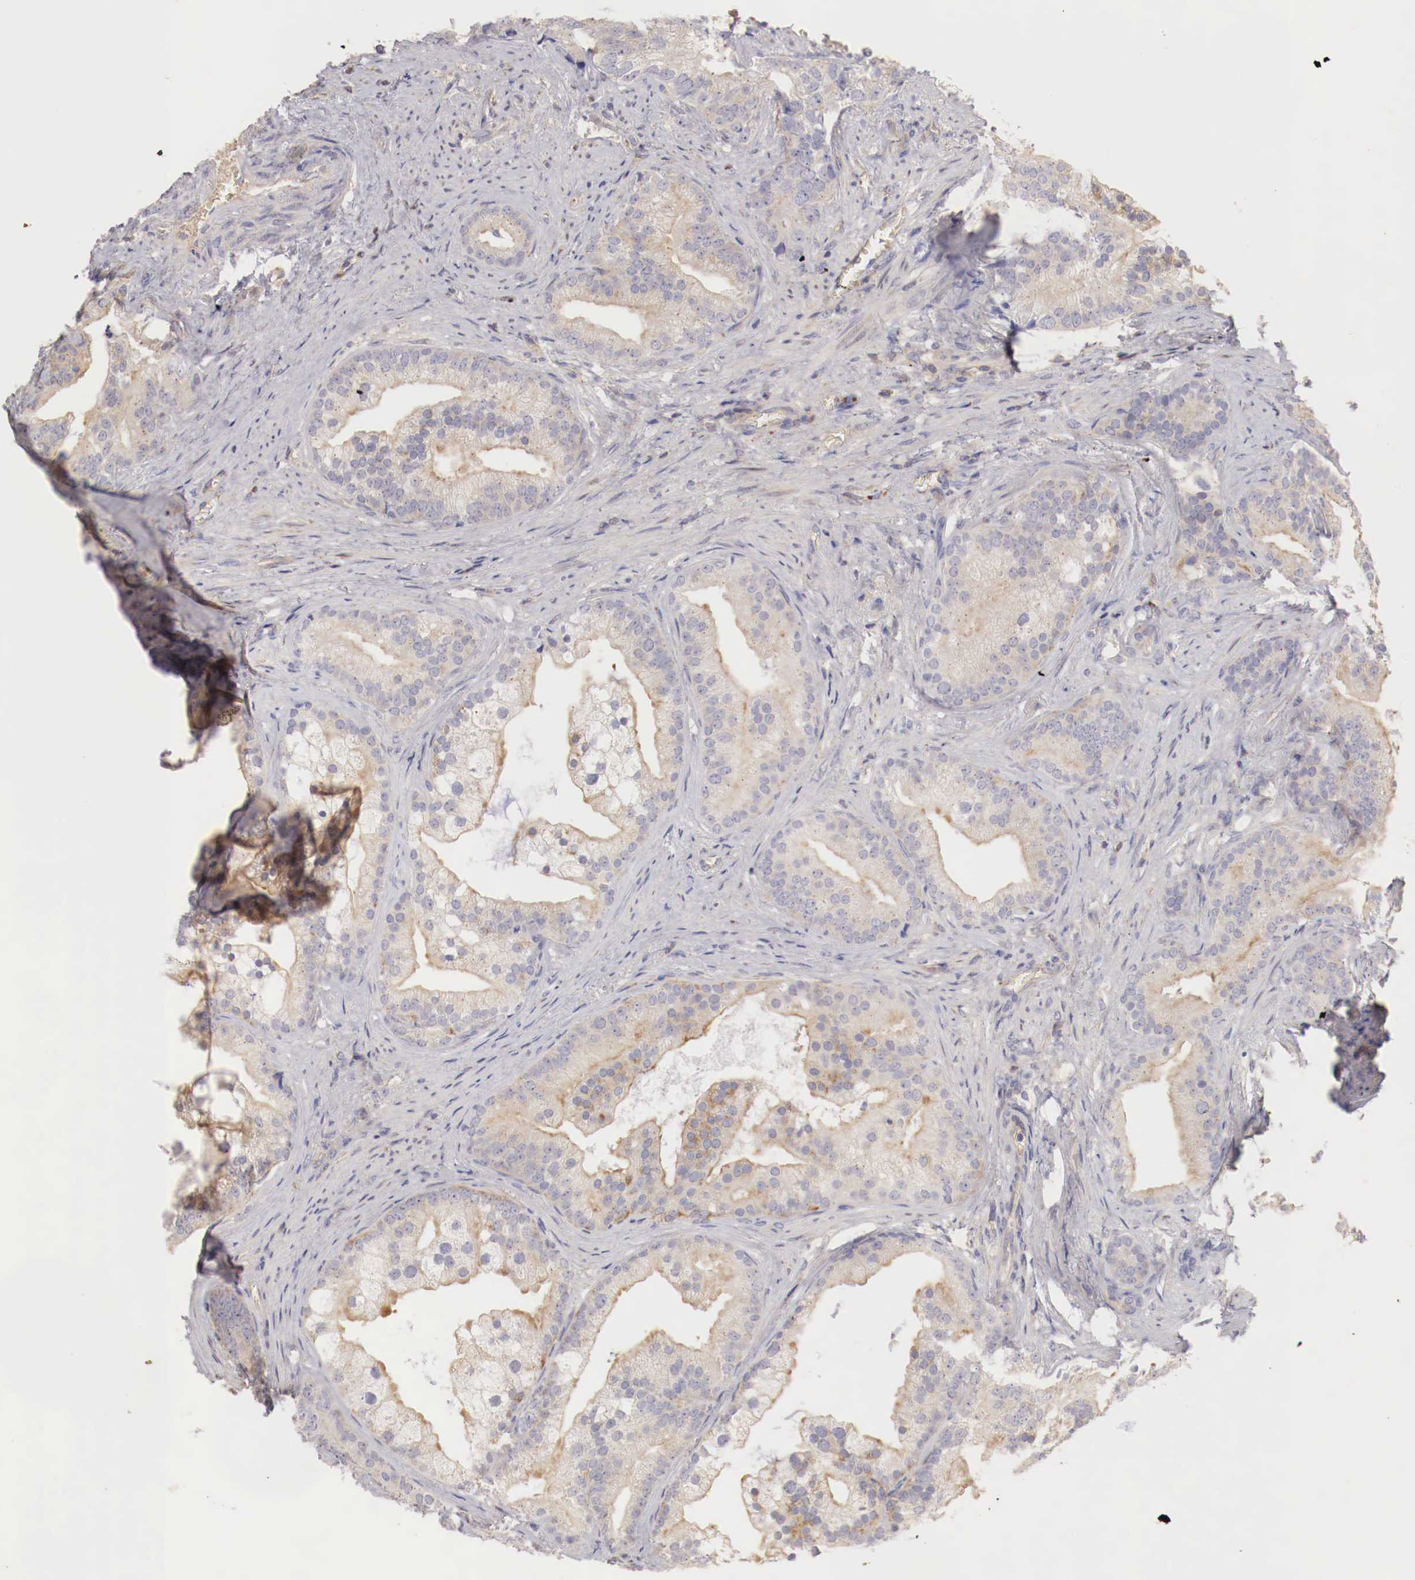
{"staining": {"intensity": "weak", "quantity": "25%-75%", "location": "cytoplasmic/membranous"}, "tissue": "prostate cancer", "cell_type": "Tumor cells", "image_type": "cancer", "snomed": [{"axis": "morphology", "description": "Adenocarcinoma, Low grade"}, {"axis": "topography", "description": "Prostate"}], "caption": "This photomicrograph reveals IHC staining of adenocarcinoma (low-grade) (prostate), with low weak cytoplasmic/membranous positivity in approximately 25%-75% of tumor cells.", "gene": "PITPNA", "patient": {"sex": "male", "age": 71}}